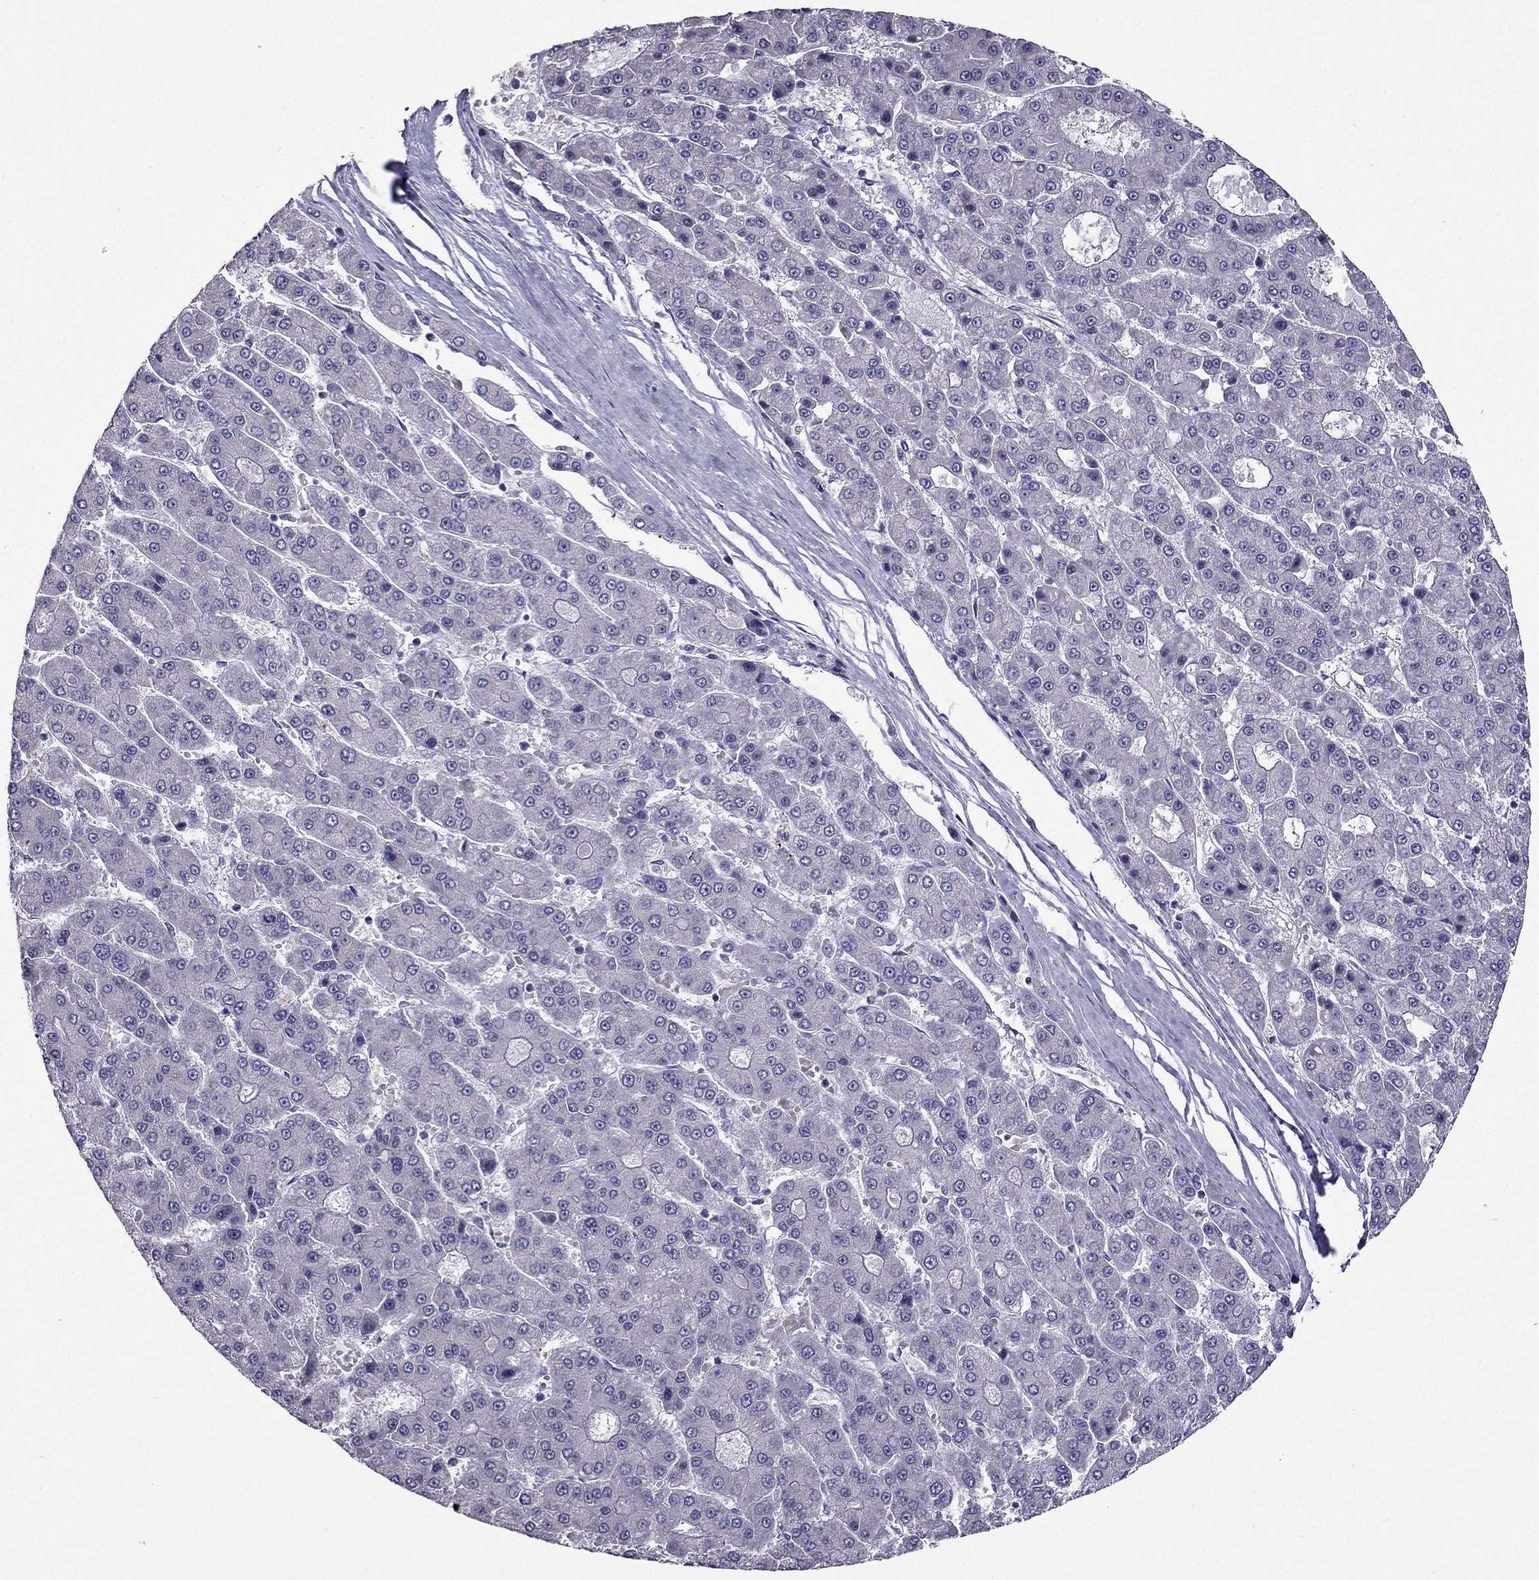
{"staining": {"intensity": "negative", "quantity": "none", "location": "none"}, "tissue": "liver cancer", "cell_type": "Tumor cells", "image_type": "cancer", "snomed": [{"axis": "morphology", "description": "Carcinoma, Hepatocellular, NOS"}, {"axis": "topography", "description": "Liver"}], "caption": "A histopathology image of hepatocellular carcinoma (liver) stained for a protein reveals no brown staining in tumor cells. (DAB immunohistochemistry (IHC) with hematoxylin counter stain).", "gene": "AAK1", "patient": {"sex": "male", "age": 70}}